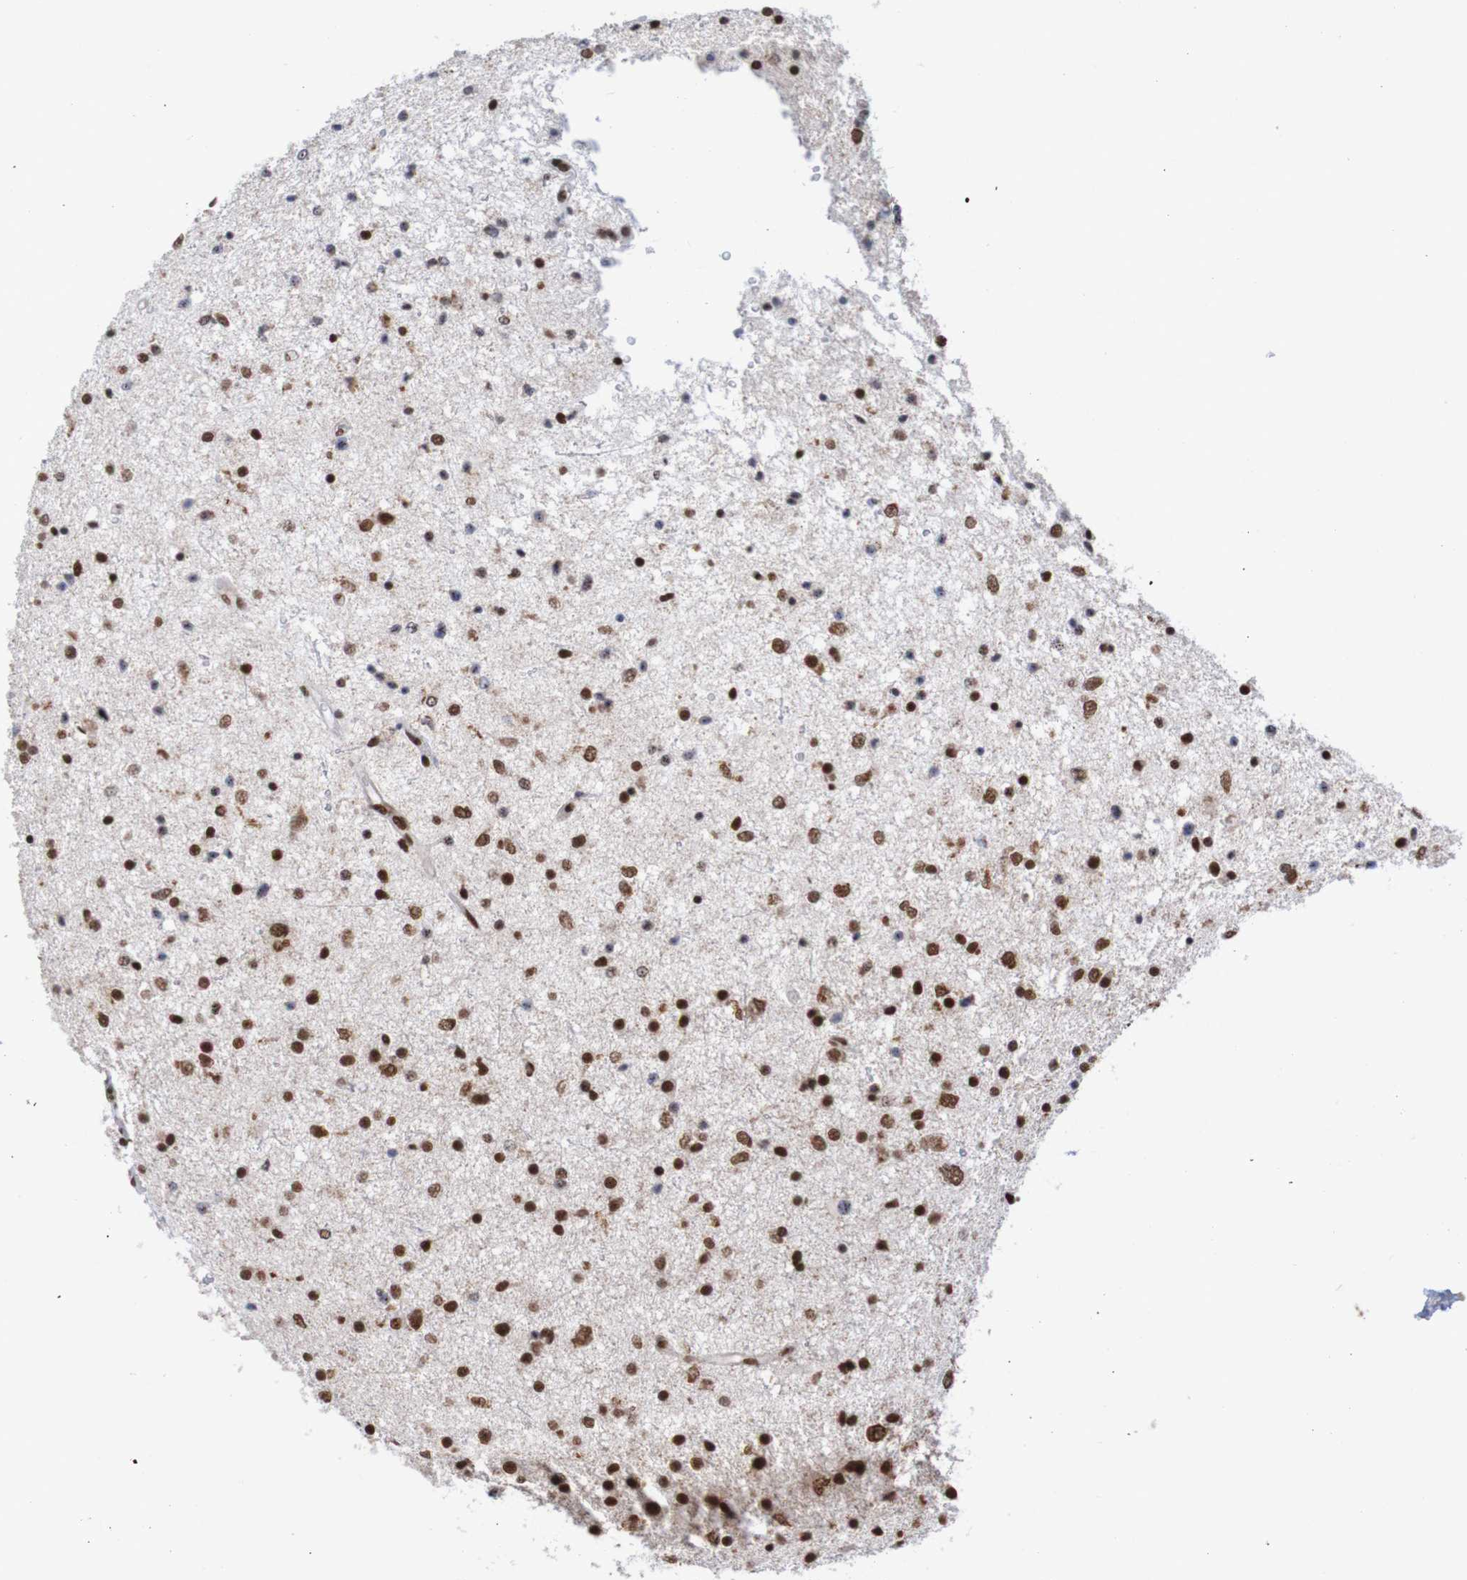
{"staining": {"intensity": "strong", "quantity": ">75%", "location": "nuclear"}, "tissue": "glioma", "cell_type": "Tumor cells", "image_type": "cancer", "snomed": [{"axis": "morphology", "description": "Glioma, malignant, Low grade"}, {"axis": "topography", "description": "Brain"}], "caption": "High-power microscopy captured an IHC photomicrograph of glioma, revealing strong nuclear positivity in approximately >75% of tumor cells.", "gene": "THRAP3", "patient": {"sex": "female", "age": 37}}